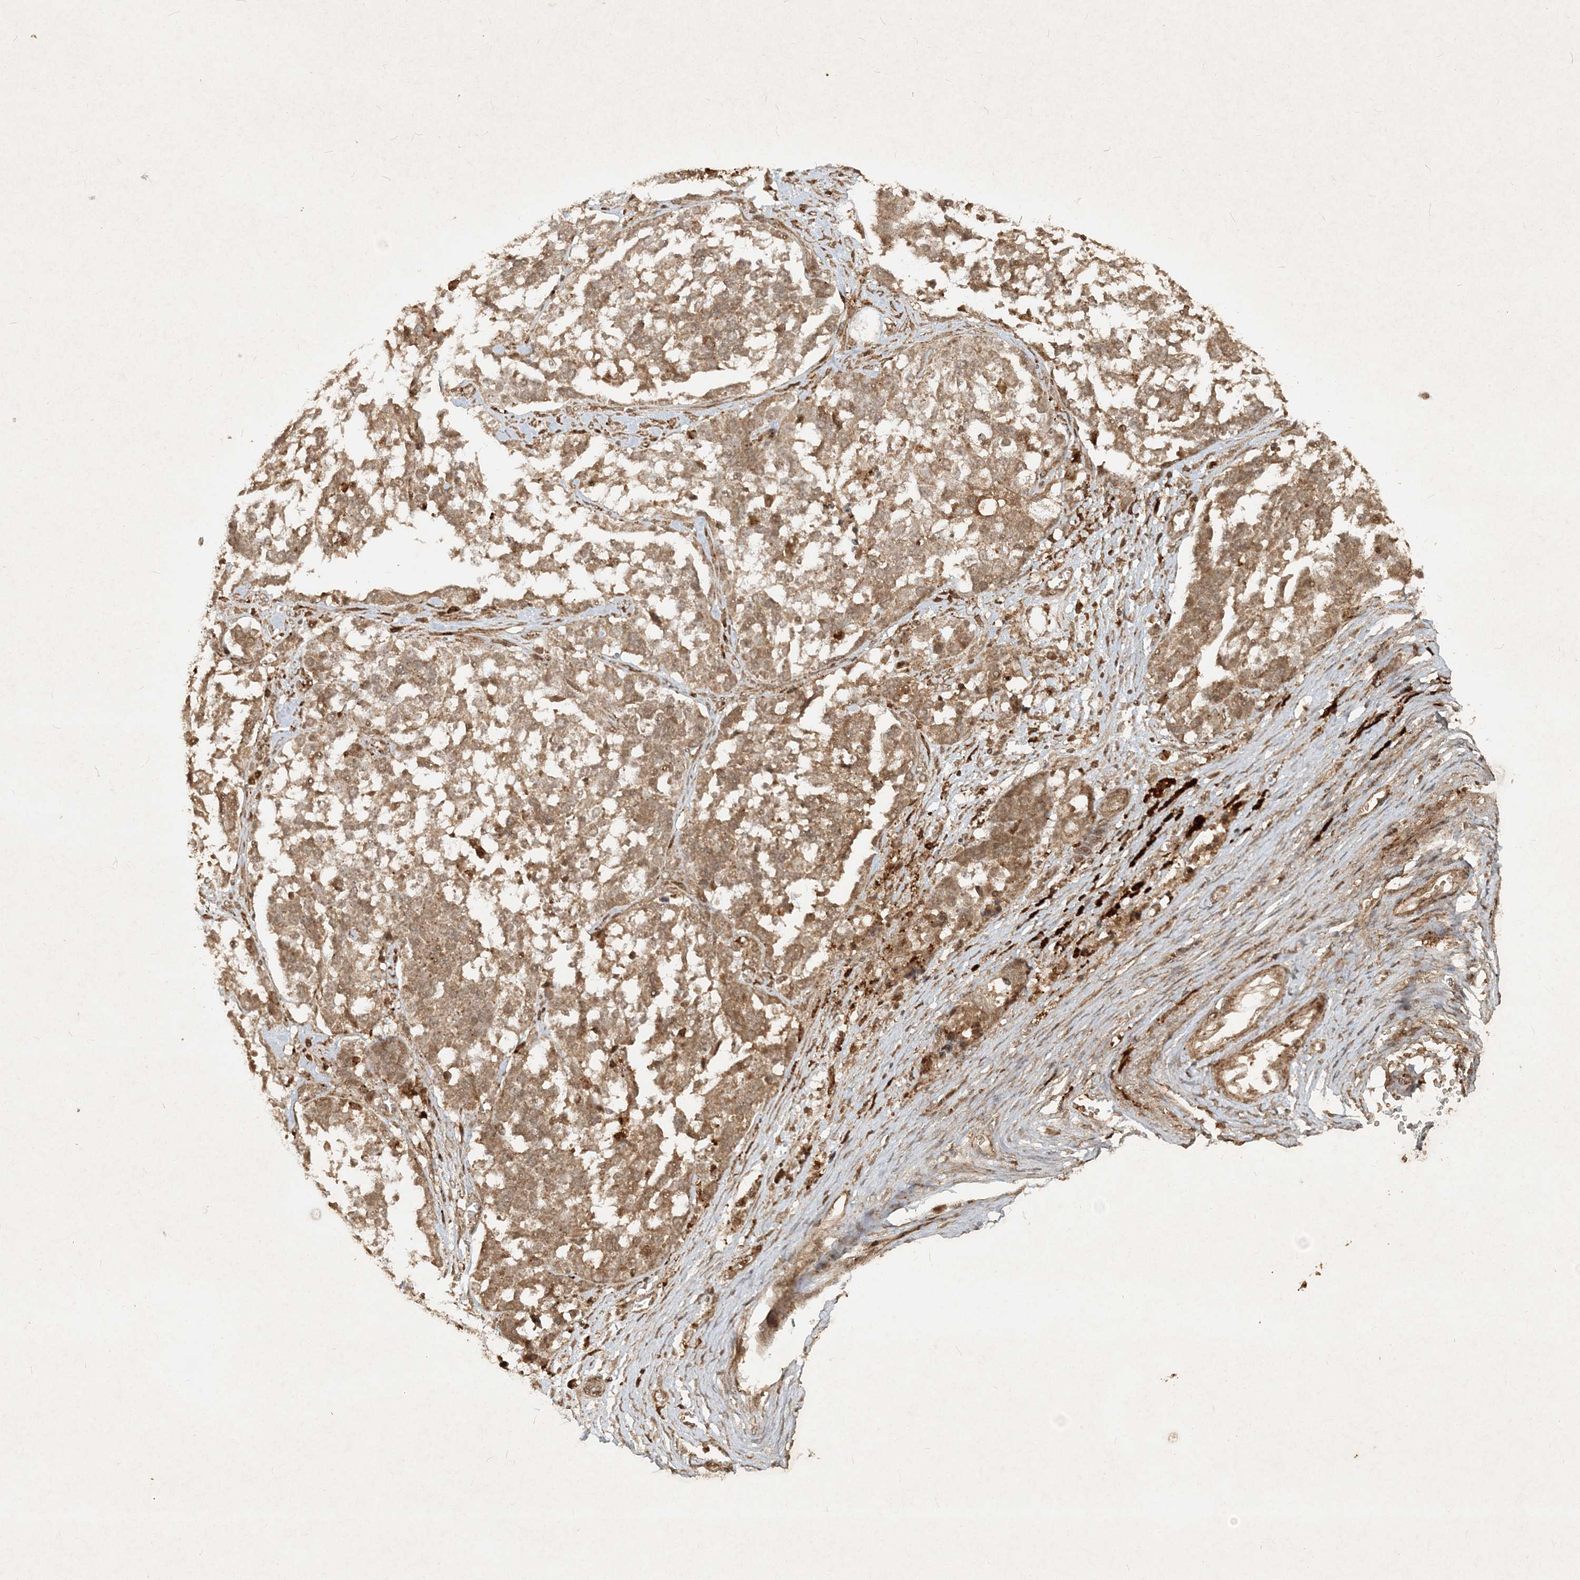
{"staining": {"intensity": "moderate", "quantity": ">75%", "location": "cytoplasmic/membranous"}, "tissue": "ovarian cancer", "cell_type": "Tumor cells", "image_type": "cancer", "snomed": [{"axis": "morphology", "description": "Cystadenocarcinoma, serous, NOS"}, {"axis": "topography", "description": "Ovary"}], "caption": "A medium amount of moderate cytoplasmic/membranous staining is seen in about >75% of tumor cells in ovarian cancer tissue.", "gene": "NARS1", "patient": {"sex": "female", "age": 44}}